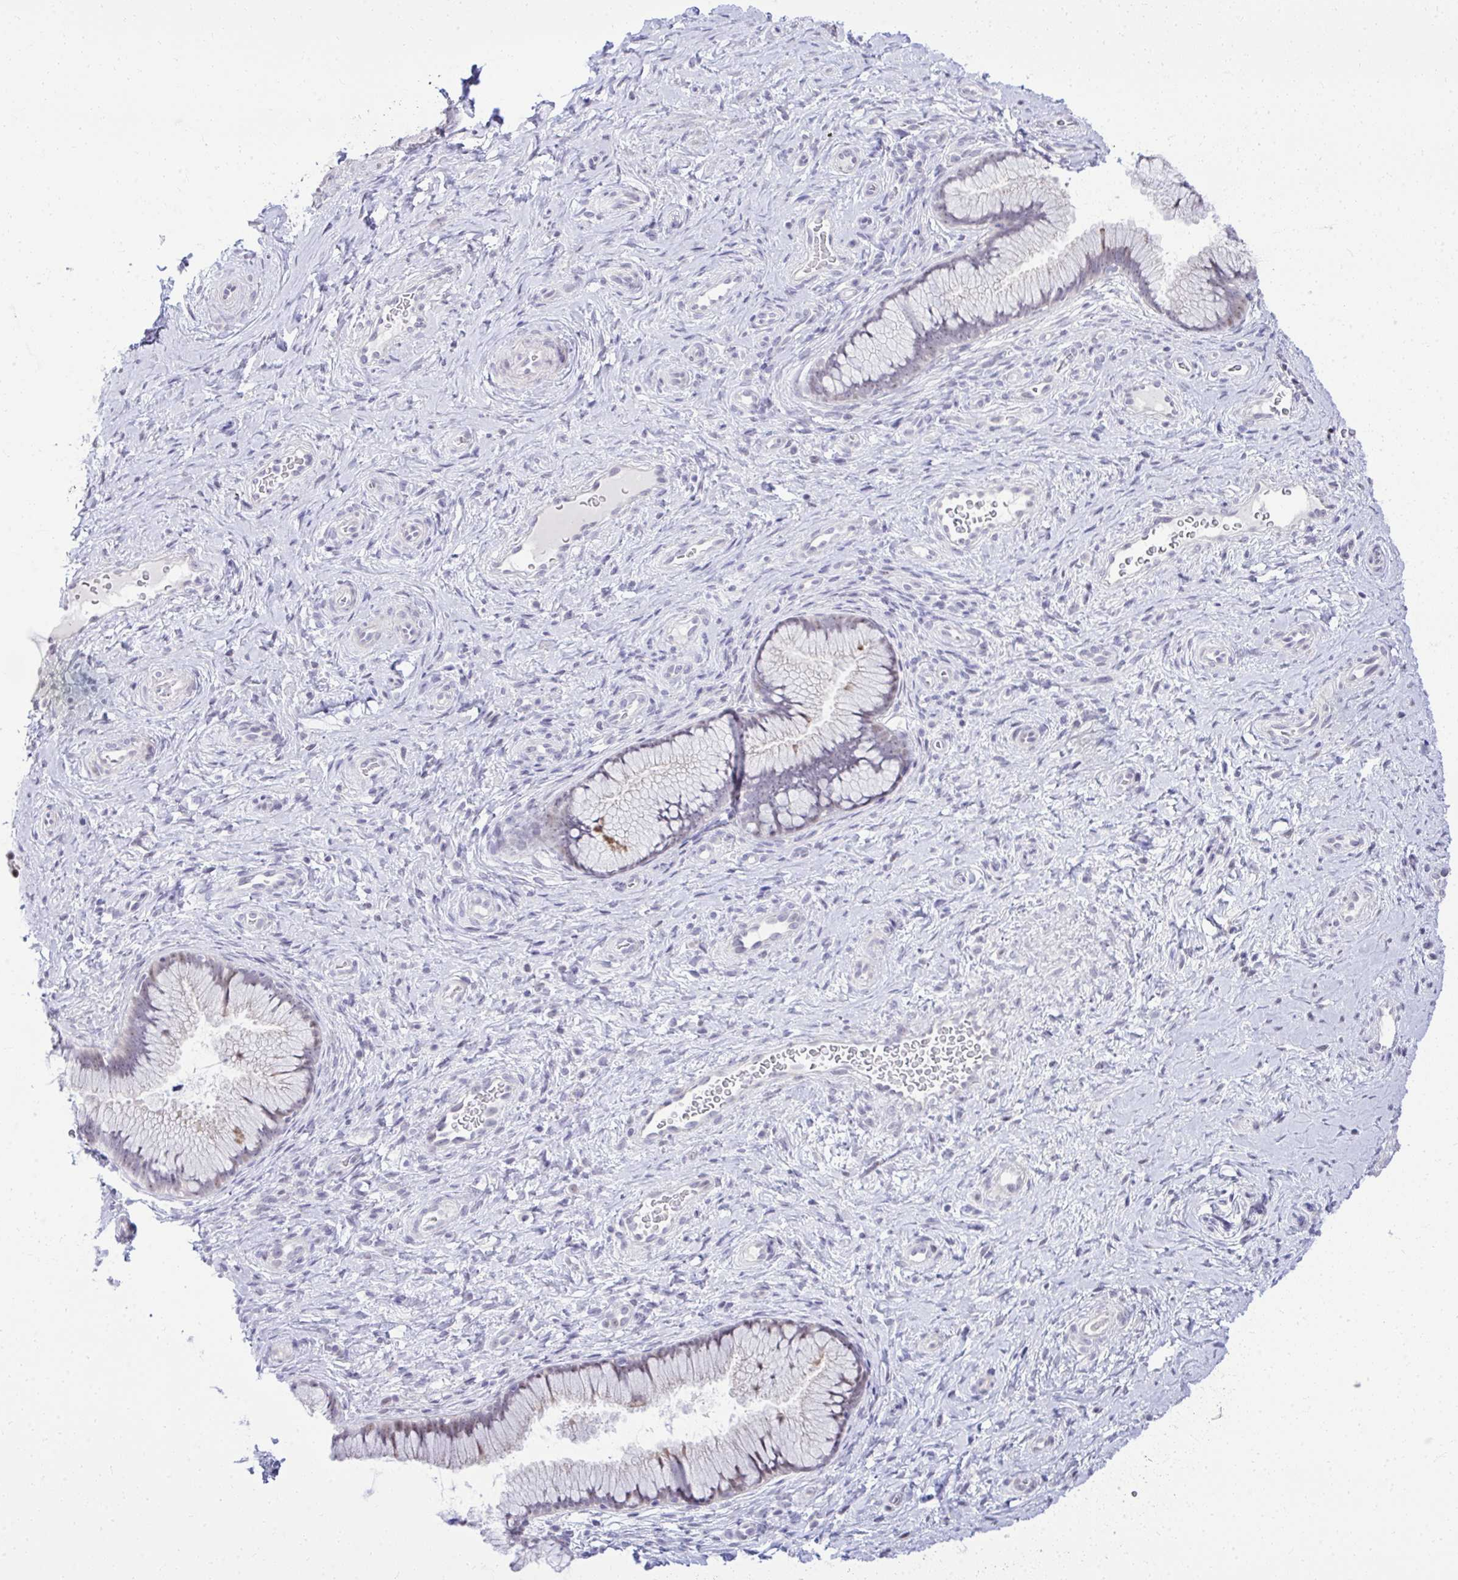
{"staining": {"intensity": "negative", "quantity": "none", "location": "none"}, "tissue": "cervix", "cell_type": "Glandular cells", "image_type": "normal", "snomed": [{"axis": "morphology", "description": "Normal tissue, NOS"}, {"axis": "topography", "description": "Cervix"}], "caption": "IHC photomicrograph of benign cervix stained for a protein (brown), which demonstrates no staining in glandular cells.", "gene": "EID3", "patient": {"sex": "female", "age": 34}}